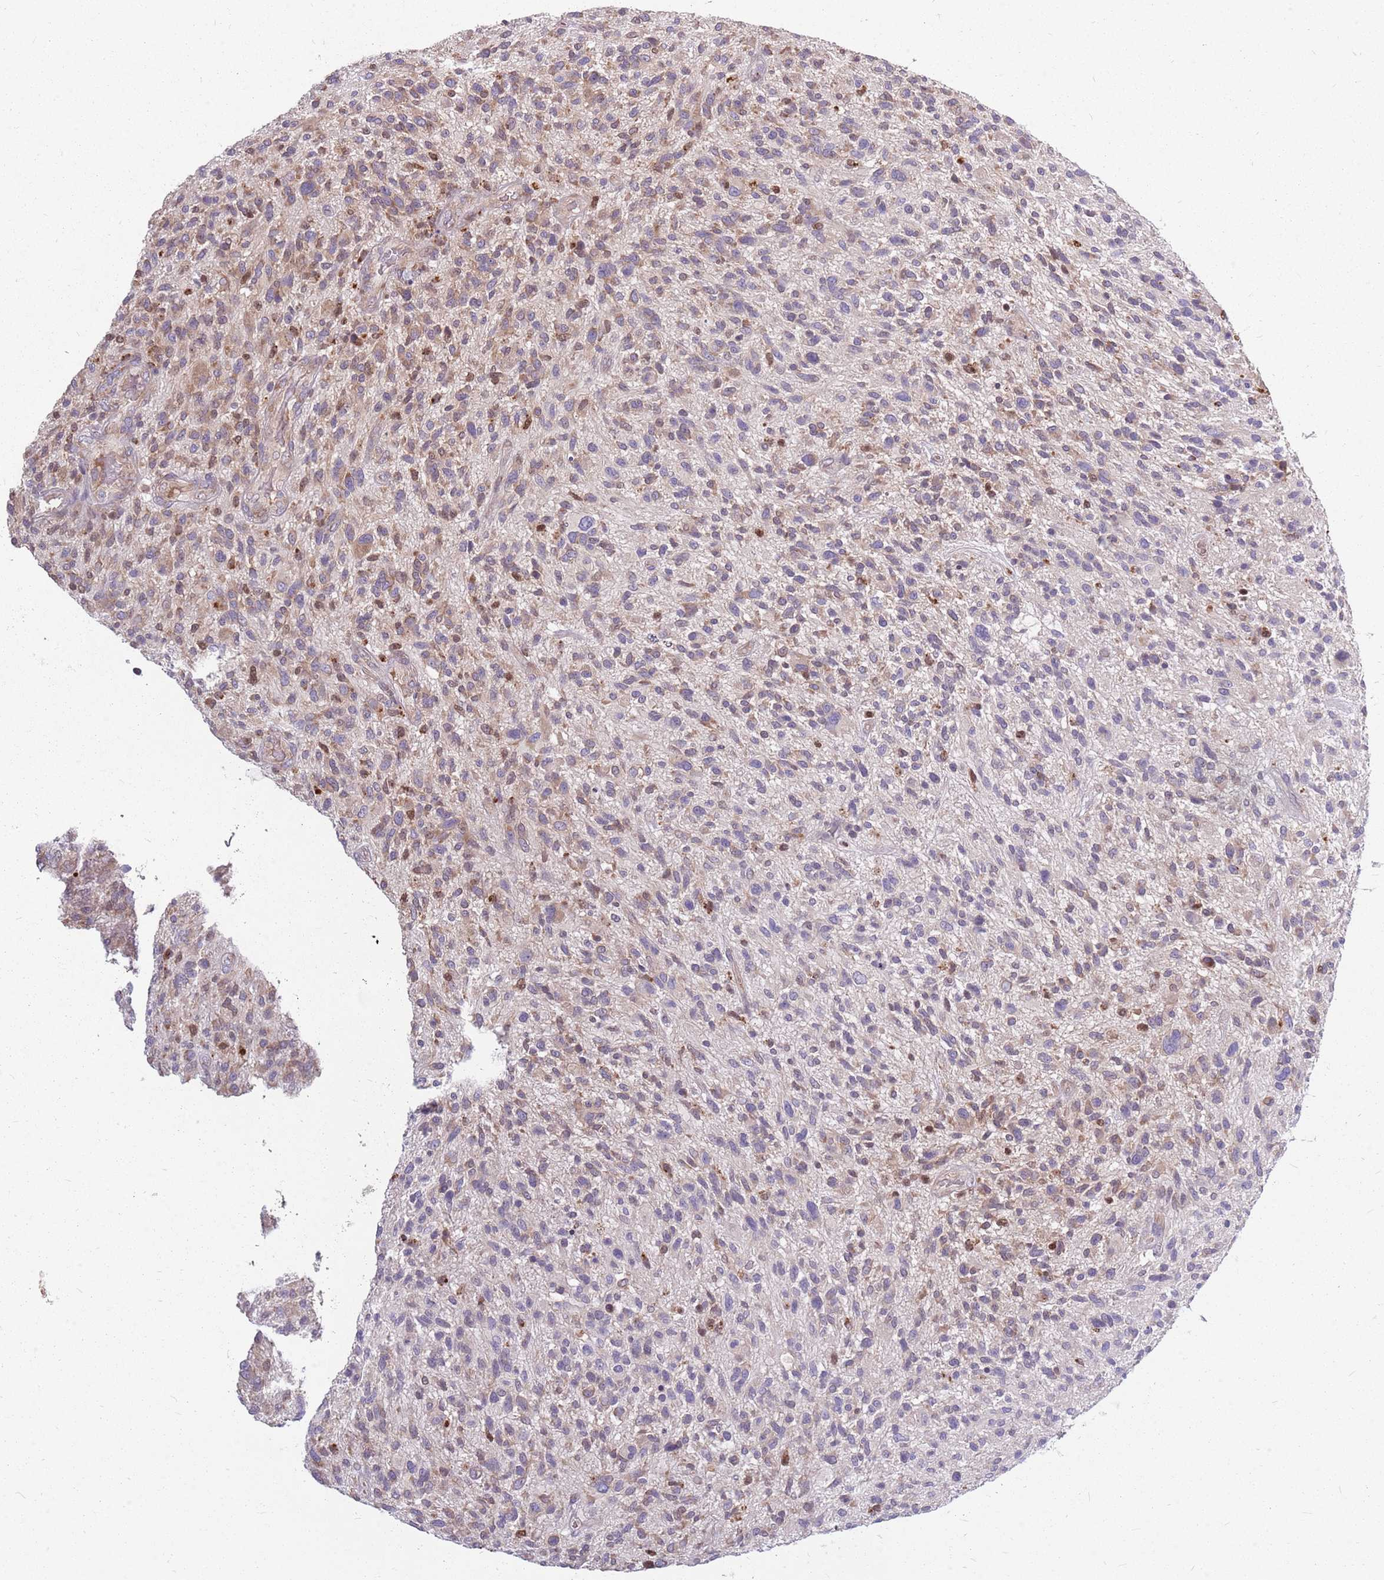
{"staining": {"intensity": "moderate", "quantity": "25%-75%", "location": "cytoplasmic/membranous"}, "tissue": "glioma", "cell_type": "Tumor cells", "image_type": "cancer", "snomed": [{"axis": "morphology", "description": "Glioma, malignant, High grade"}, {"axis": "topography", "description": "Brain"}], "caption": "This photomicrograph exhibits glioma stained with immunohistochemistry to label a protein in brown. The cytoplasmic/membranous of tumor cells show moderate positivity for the protein. Nuclei are counter-stained blue.", "gene": "PPP1R27", "patient": {"sex": "male", "age": 47}}